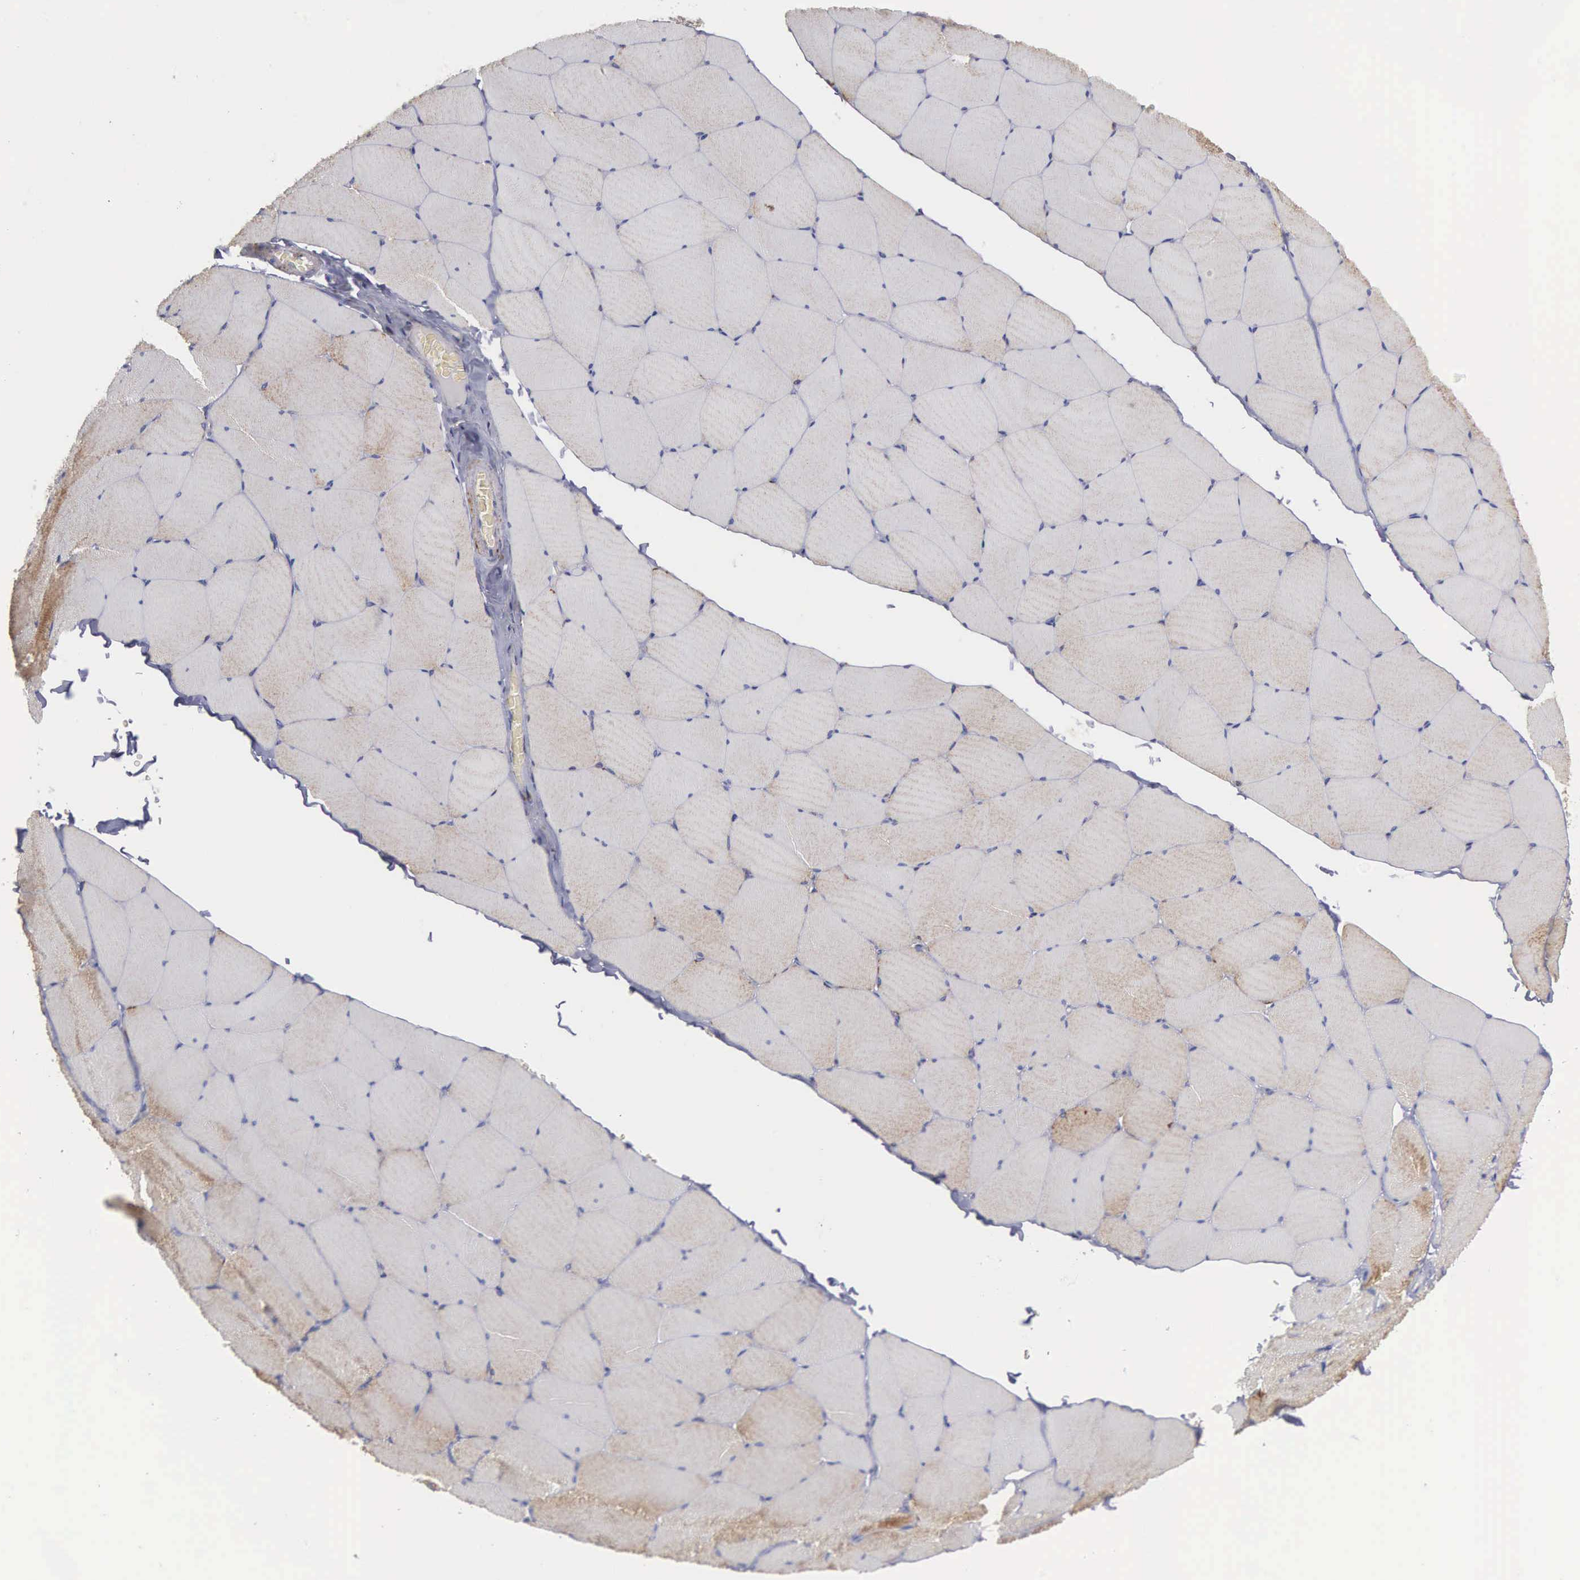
{"staining": {"intensity": "weak", "quantity": "<25%", "location": "cytoplasmic/membranous"}, "tissue": "skeletal muscle", "cell_type": "Myocytes", "image_type": "normal", "snomed": [{"axis": "morphology", "description": "Normal tissue, NOS"}, {"axis": "topography", "description": "Skeletal muscle"}, {"axis": "topography", "description": "Salivary gland"}], "caption": "Photomicrograph shows no protein staining in myocytes of normal skeletal muscle.", "gene": "APOOL", "patient": {"sex": "male", "age": 62}}